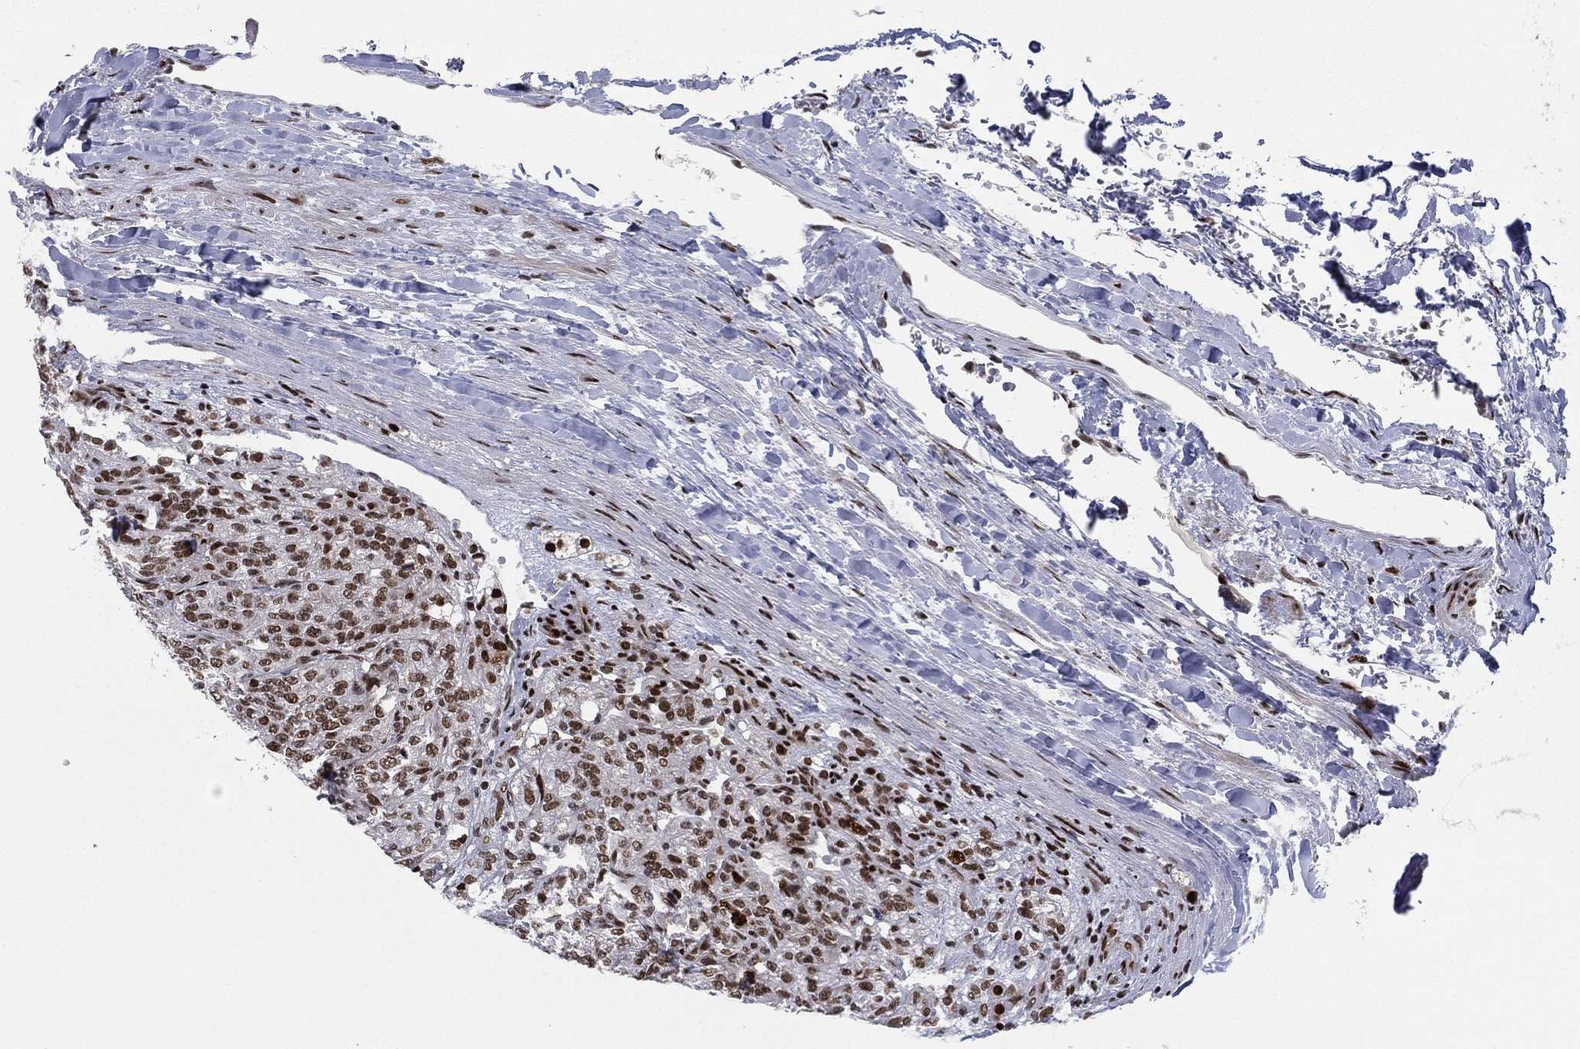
{"staining": {"intensity": "moderate", "quantity": ">75%", "location": "nuclear"}, "tissue": "renal cancer", "cell_type": "Tumor cells", "image_type": "cancer", "snomed": [{"axis": "morphology", "description": "Adenocarcinoma, NOS"}, {"axis": "topography", "description": "Kidney"}], "caption": "High-magnification brightfield microscopy of renal adenocarcinoma stained with DAB (brown) and counterstained with hematoxylin (blue). tumor cells exhibit moderate nuclear positivity is present in approximately>75% of cells.", "gene": "RTF1", "patient": {"sex": "female", "age": 63}}